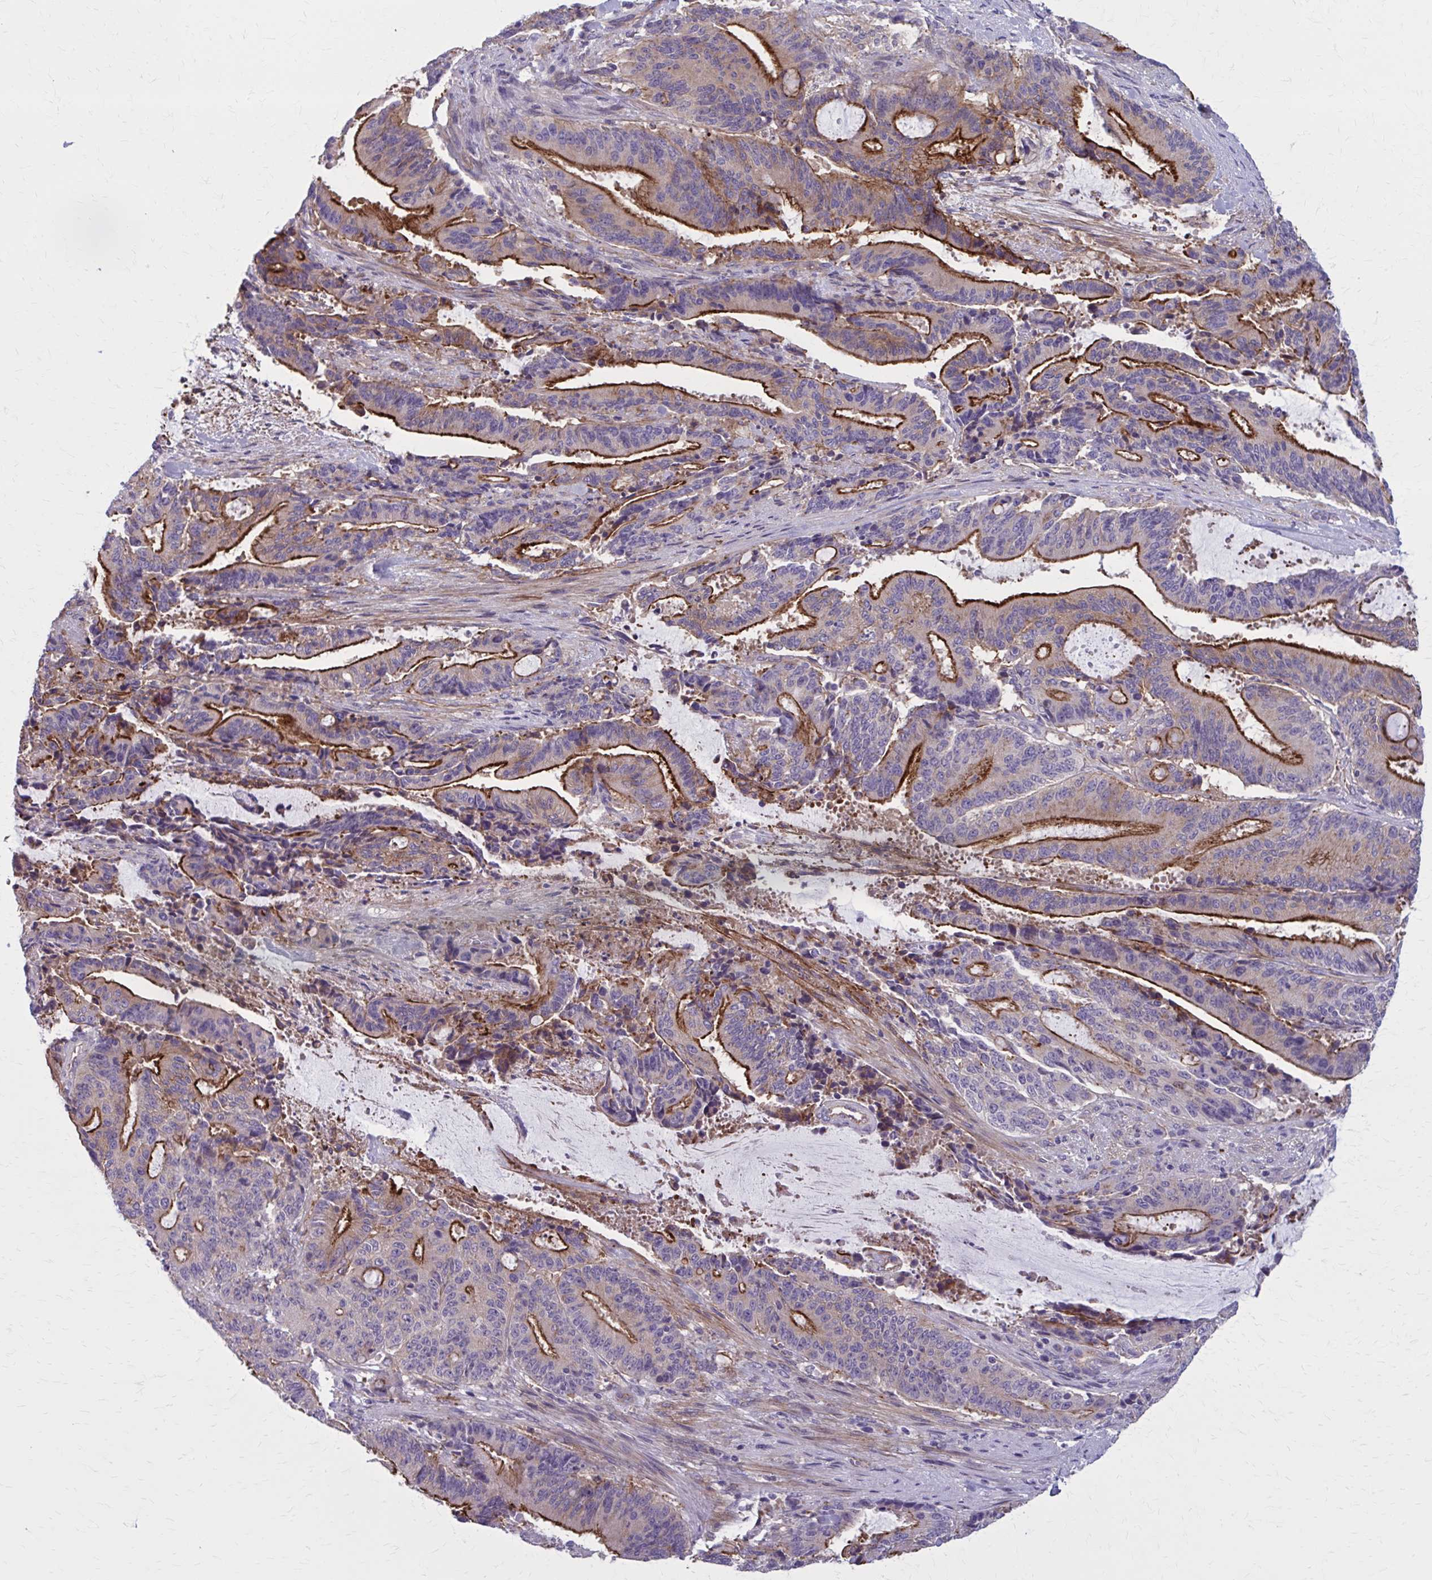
{"staining": {"intensity": "strong", "quantity": "25%-75%", "location": "cytoplasmic/membranous"}, "tissue": "liver cancer", "cell_type": "Tumor cells", "image_type": "cancer", "snomed": [{"axis": "morphology", "description": "Normal tissue, NOS"}, {"axis": "morphology", "description": "Cholangiocarcinoma"}, {"axis": "topography", "description": "Liver"}, {"axis": "topography", "description": "Peripheral nerve tissue"}], "caption": "Cholangiocarcinoma (liver) tissue reveals strong cytoplasmic/membranous expression in about 25%-75% of tumor cells, visualized by immunohistochemistry.", "gene": "ZDHHC7", "patient": {"sex": "female", "age": 73}}